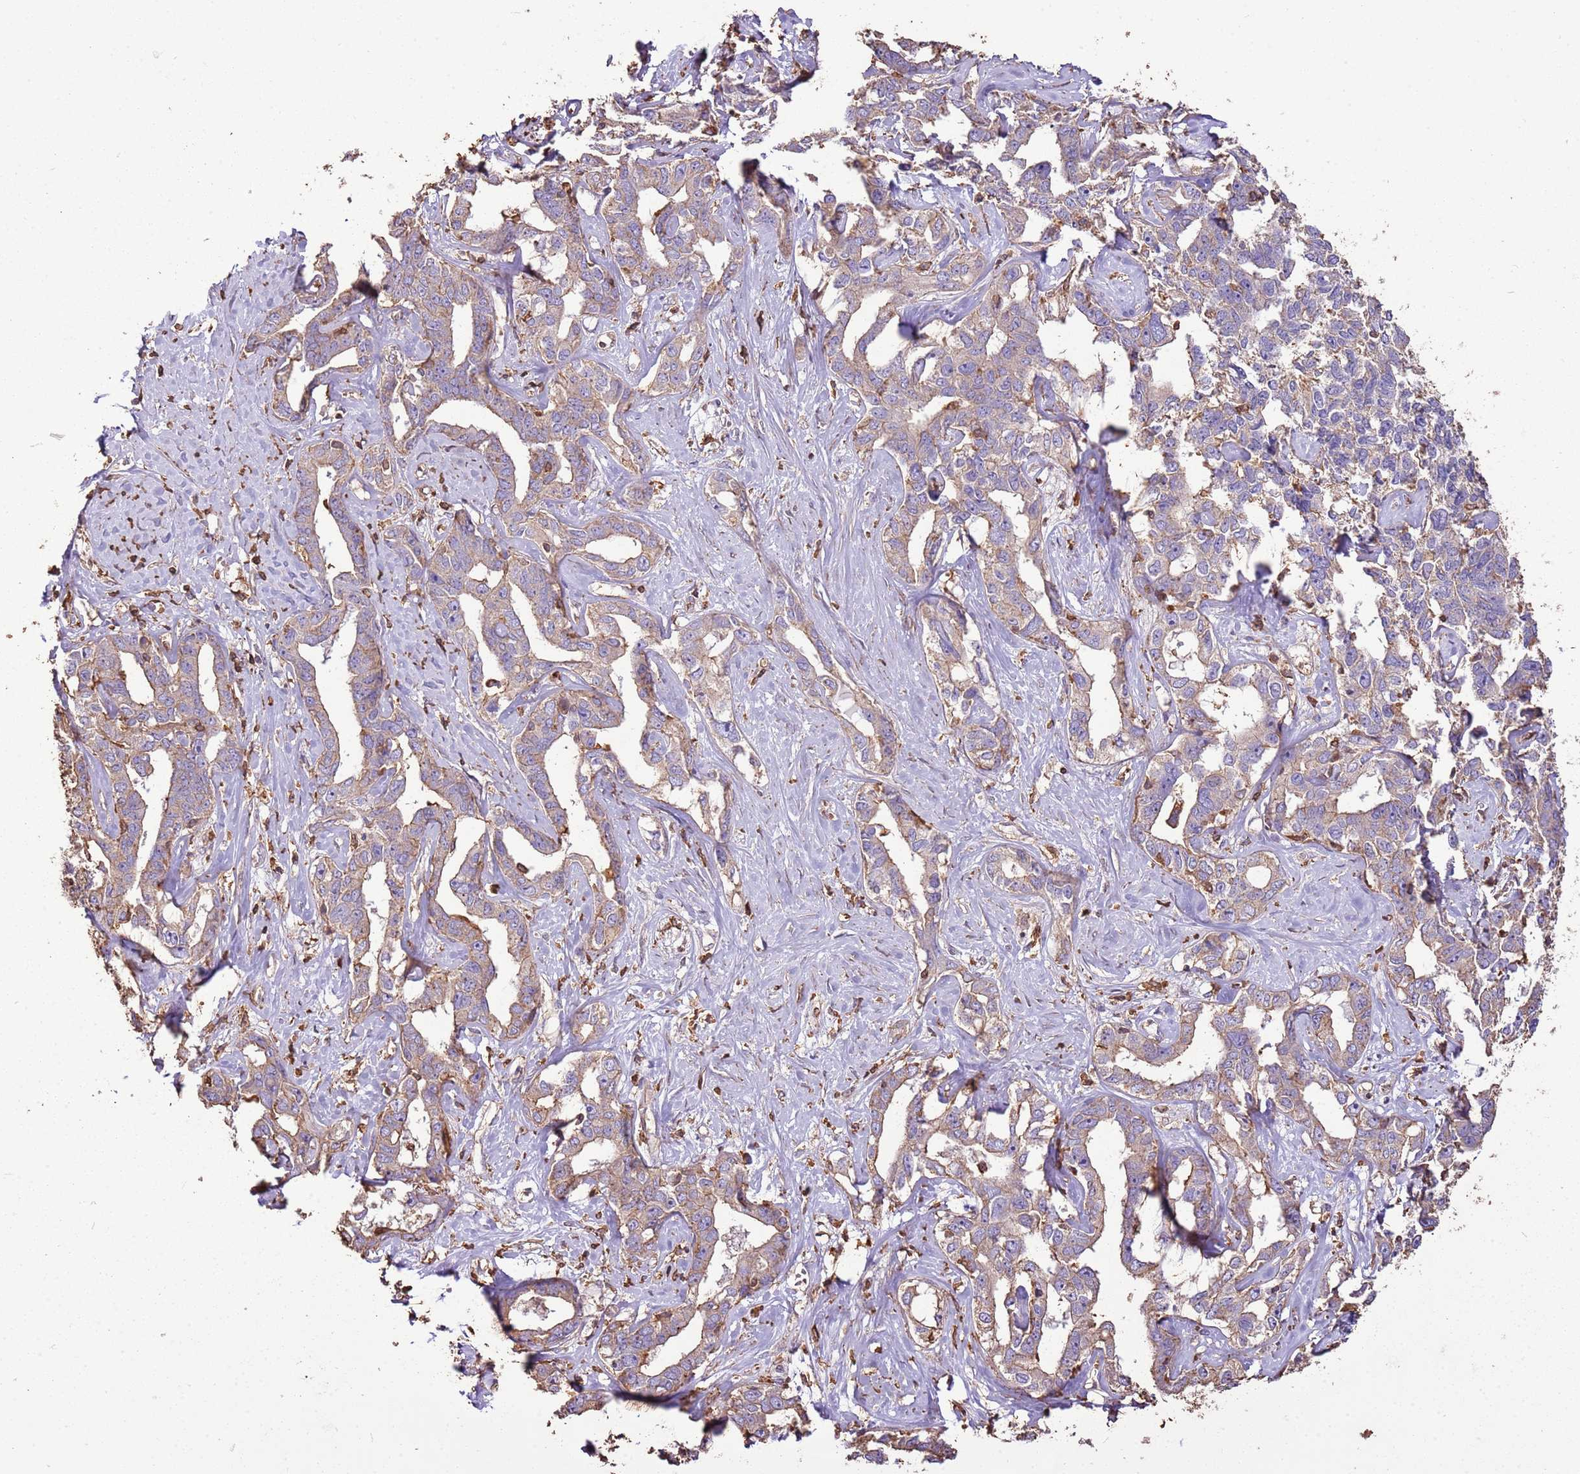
{"staining": {"intensity": "moderate", "quantity": "25%-75%", "location": "cytoplasmic/membranous"}, "tissue": "liver cancer", "cell_type": "Tumor cells", "image_type": "cancer", "snomed": [{"axis": "morphology", "description": "Cholangiocarcinoma"}, {"axis": "topography", "description": "Liver"}], "caption": "Brown immunohistochemical staining in cholangiocarcinoma (liver) exhibits moderate cytoplasmic/membranous expression in approximately 25%-75% of tumor cells. (DAB (3,3'-diaminobenzidine) = brown stain, brightfield microscopy at high magnification).", "gene": "ARL10", "patient": {"sex": "male", "age": 59}}